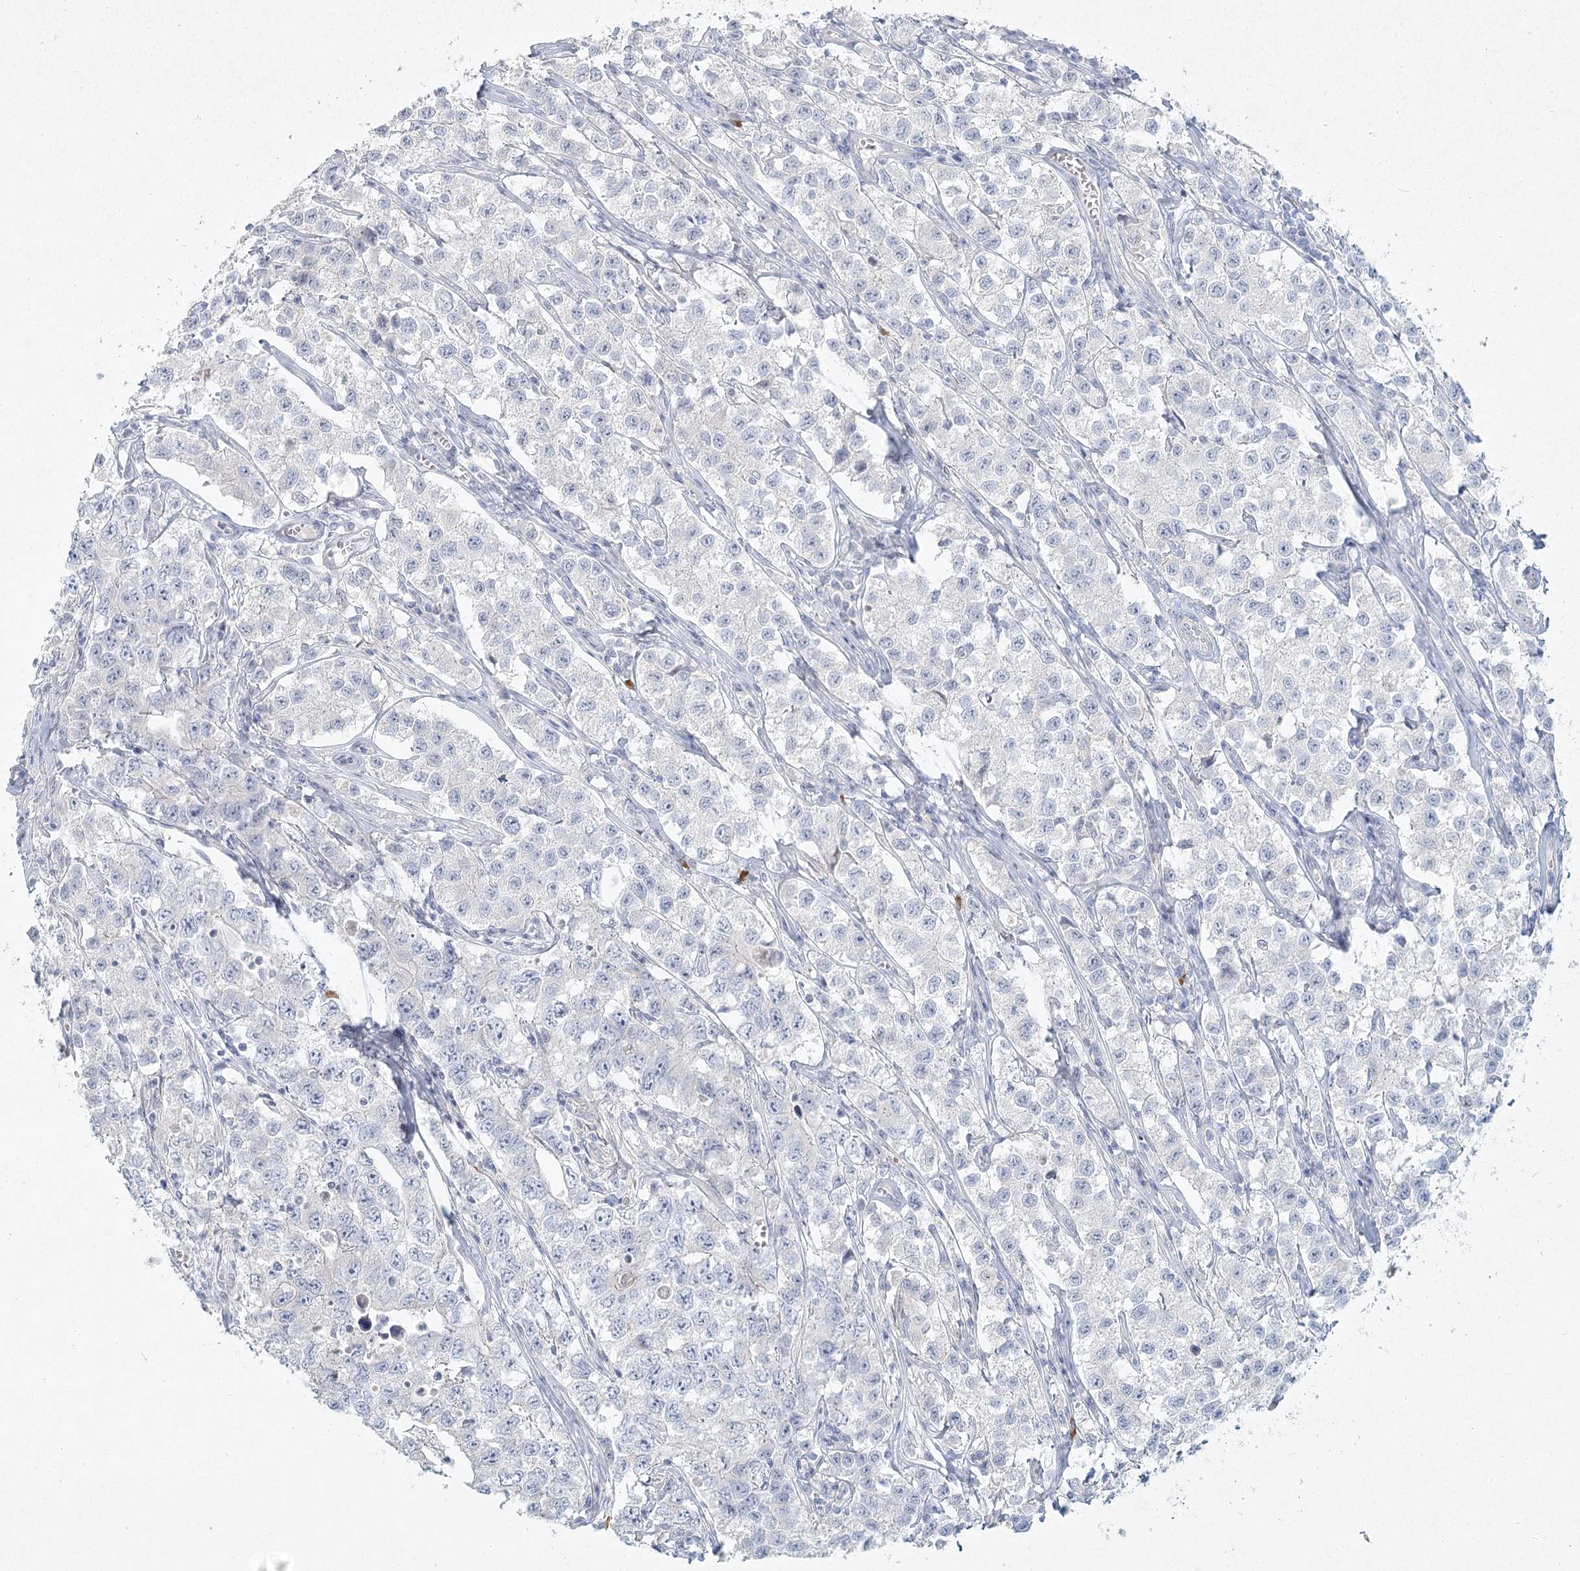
{"staining": {"intensity": "negative", "quantity": "none", "location": "none"}, "tissue": "testis cancer", "cell_type": "Tumor cells", "image_type": "cancer", "snomed": [{"axis": "morphology", "description": "Seminoma, NOS"}, {"axis": "morphology", "description": "Carcinoma, Embryonal, NOS"}, {"axis": "topography", "description": "Testis"}], "caption": "Tumor cells show no significant expression in testis cancer (seminoma). (Brightfield microscopy of DAB (3,3'-diaminobenzidine) immunohistochemistry at high magnification).", "gene": "LRP2BP", "patient": {"sex": "male", "age": 43}}